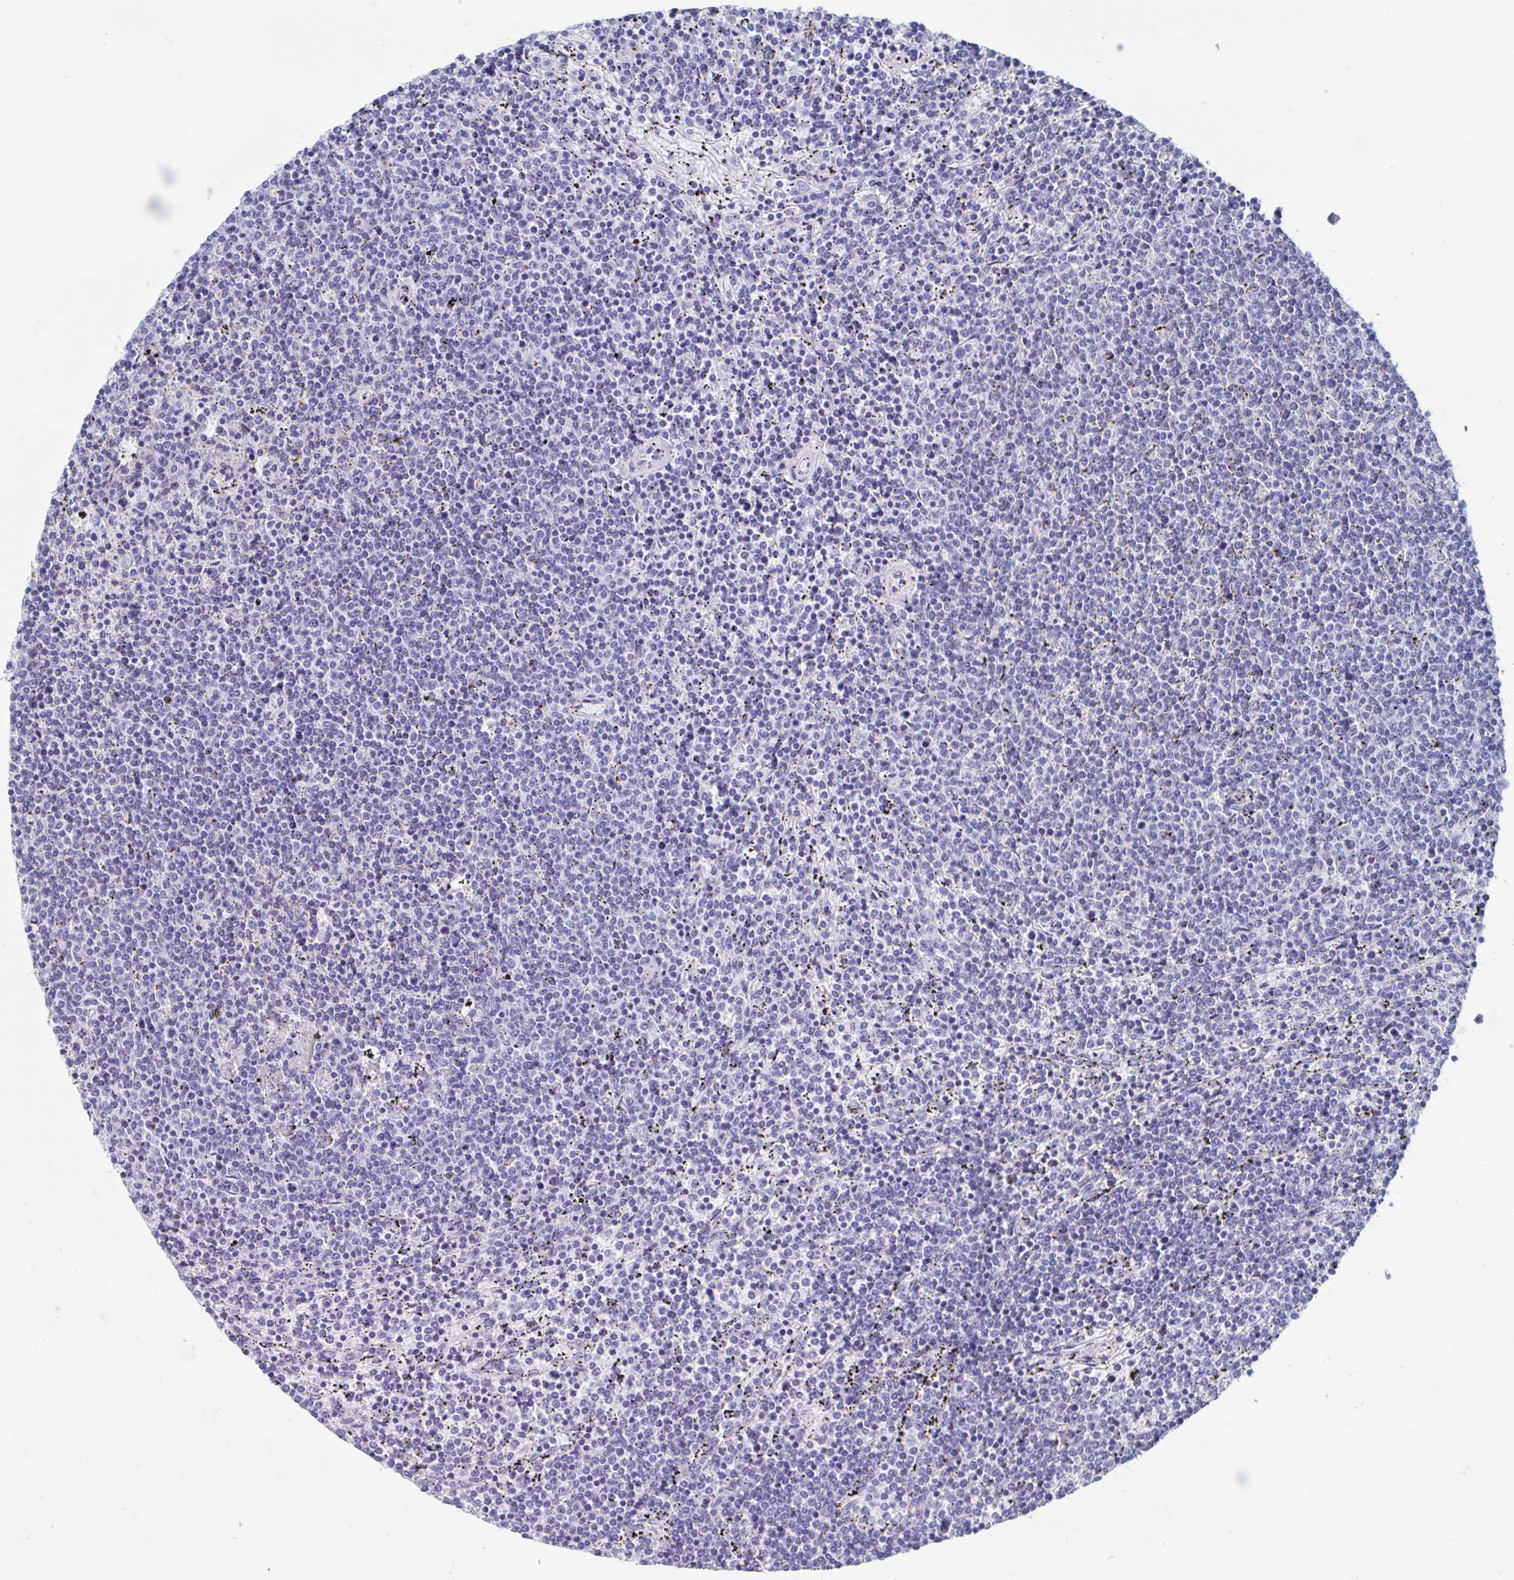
{"staining": {"intensity": "negative", "quantity": "none", "location": "none"}, "tissue": "lymphoma", "cell_type": "Tumor cells", "image_type": "cancer", "snomed": [{"axis": "morphology", "description": "Malignant lymphoma, non-Hodgkin's type, Low grade"}, {"axis": "topography", "description": "Spleen"}], "caption": "The photomicrograph displays no staining of tumor cells in lymphoma. (Brightfield microscopy of DAB IHC at high magnification).", "gene": "C10orf53", "patient": {"sex": "female", "age": 50}}